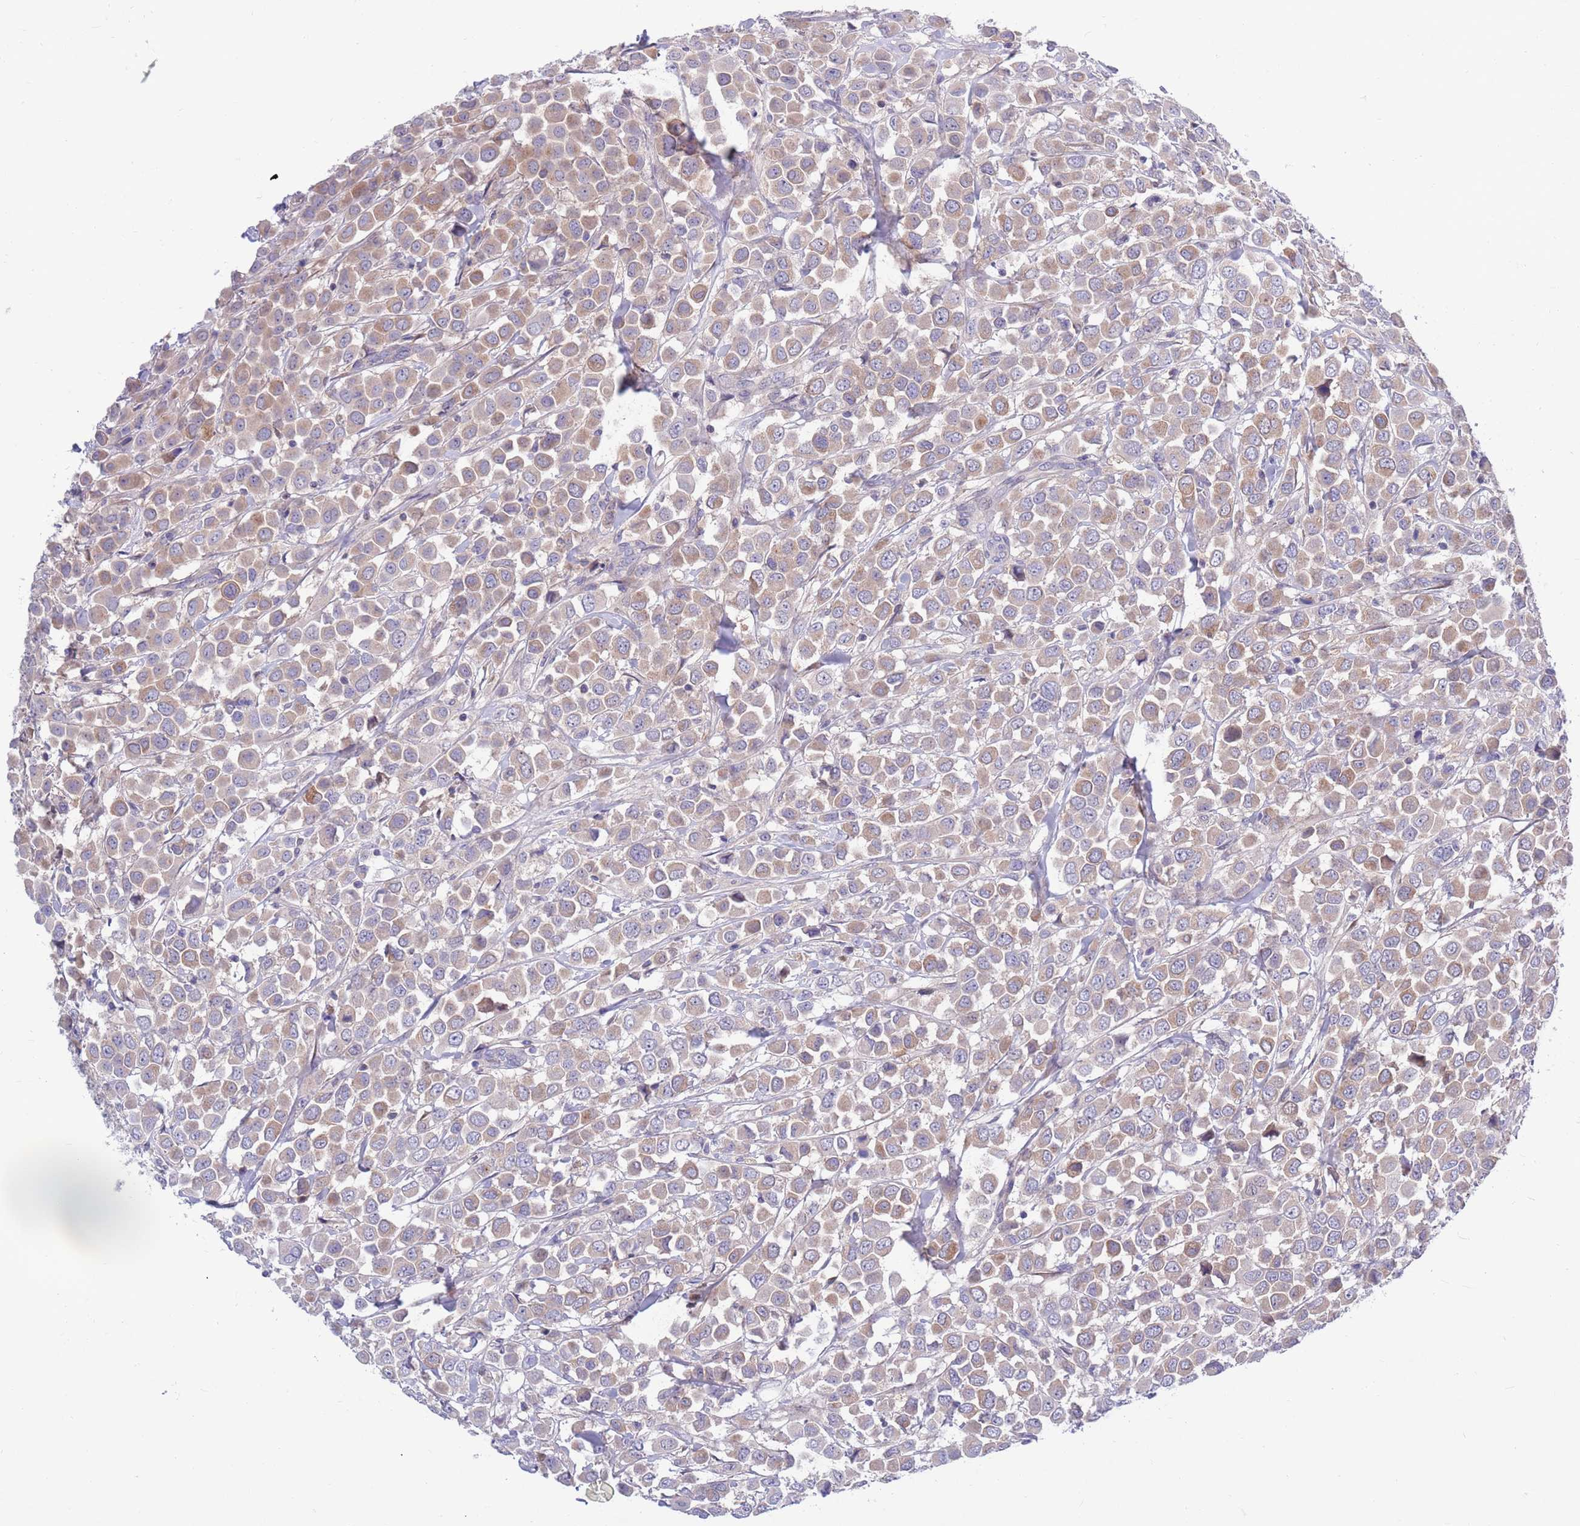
{"staining": {"intensity": "weak", "quantity": ">75%", "location": "cytoplasmic/membranous"}, "tissue": "breast cancer", "cell_type": "Tumor cells", "image_type": "cancer", "snomed": [{"axis": "morphology", "description": "Duct carcinoma"}, {"axis": "topography", "description": "Breast"}], "caption": "Protein staining reveals weak cytoplasmic/membranous staining in approximately >75% of tumor cells in invasive ductal carcinoma (breast).", "gene": "KLHL29", "patient": {"sex": "female", "age": 61}}